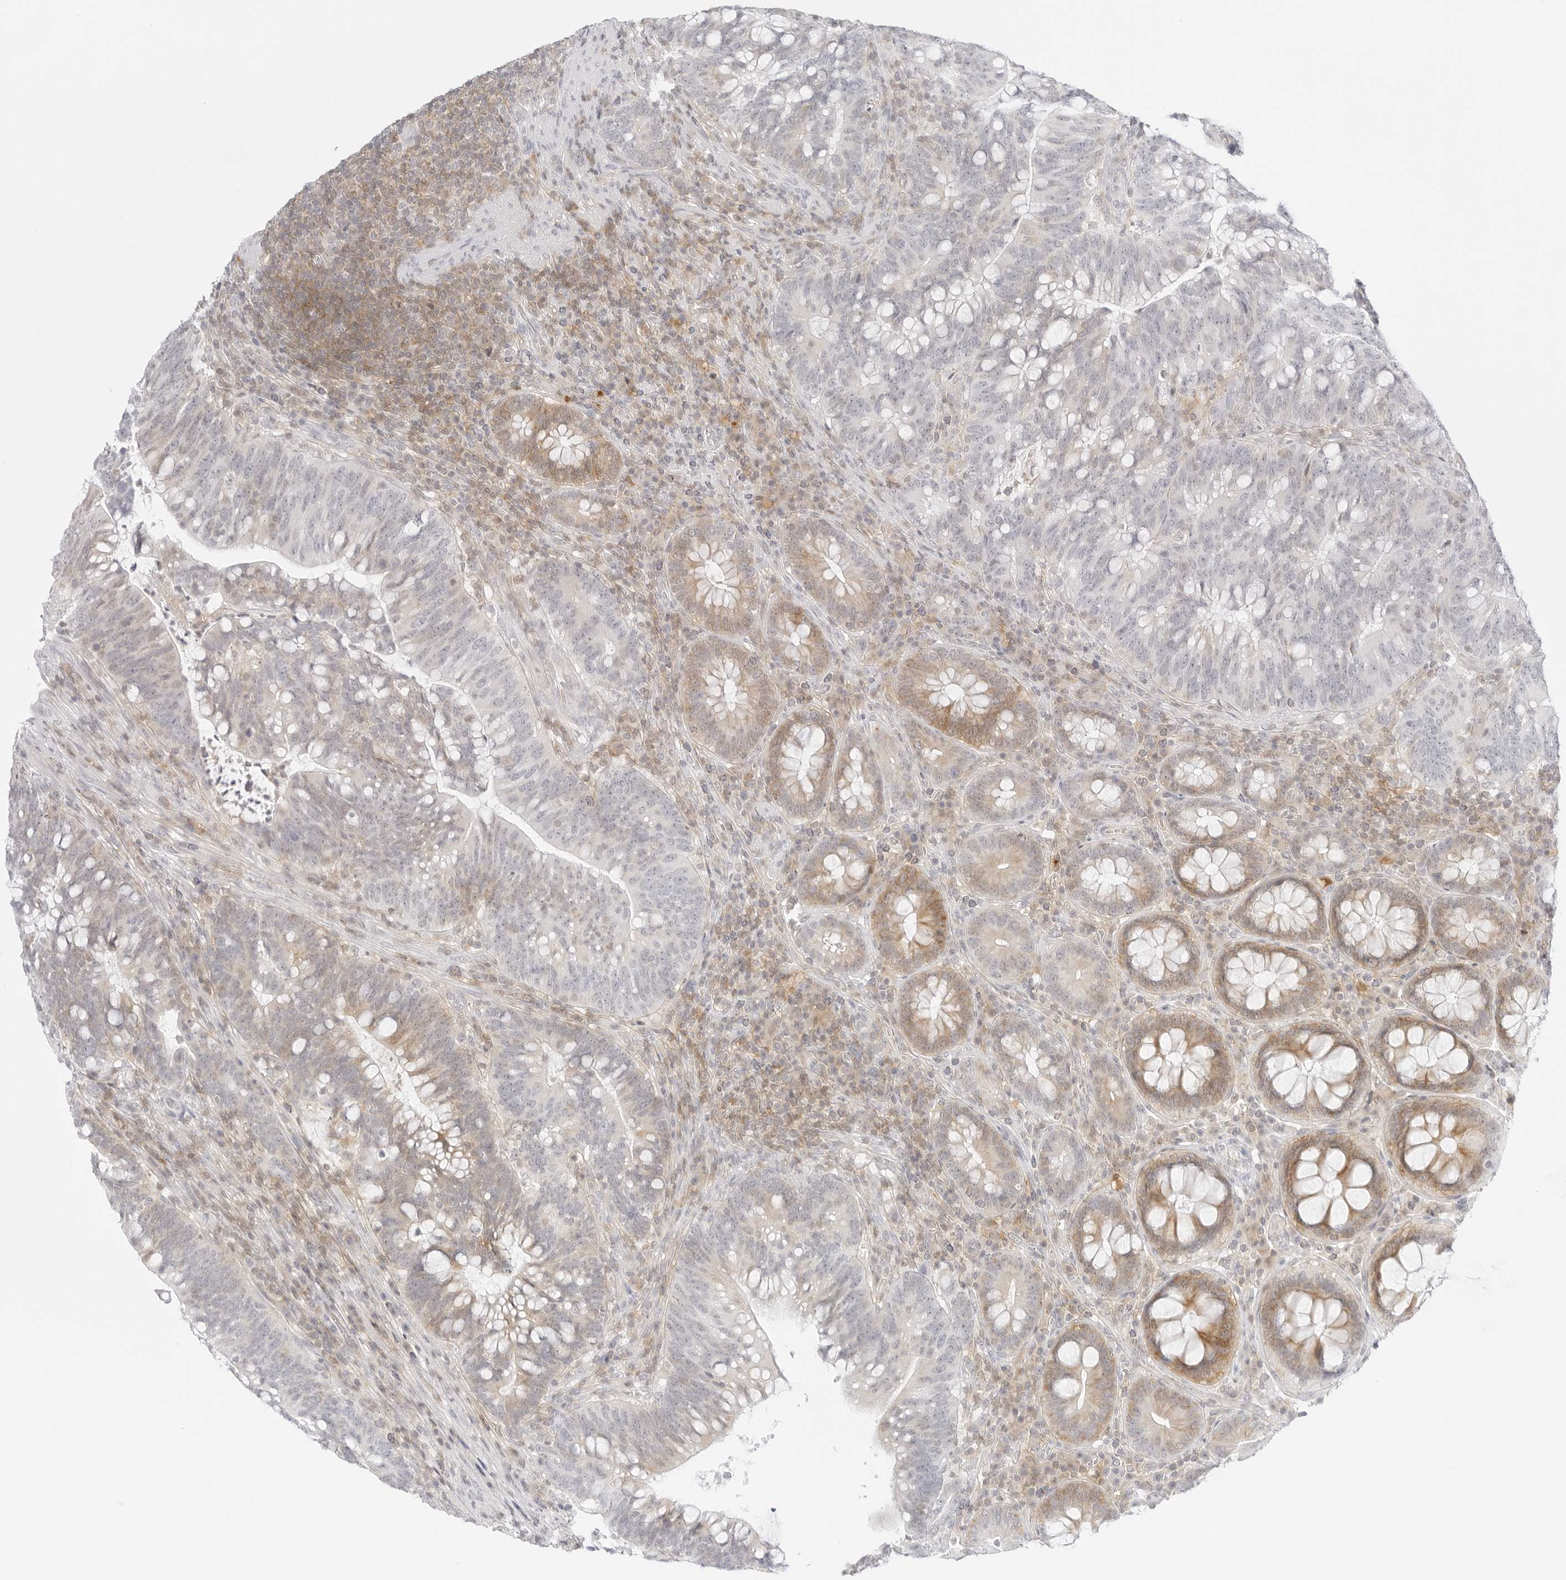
{"staining": {"intensity": "moderate", "quantity": "<25%", "location": "cytoplasmic/membranous"}, "tissue": "colorectal cancer", "cell_type": "Tumor cells", "image_type": "cancer", "snomed": [{"axis": "morphology", "description": "Adenocarcinoma, NOS"}, {"axis": "topography", "description": "Colon"}], "caption": "Colorectal cancer was stained to show a protein in brown. There is low levels of moderate cytoplasmic/membranous staining in about <25% of tumor cells.", "gene": "TNFRSF14", "patient": {"sex": "female", "age": 66}}